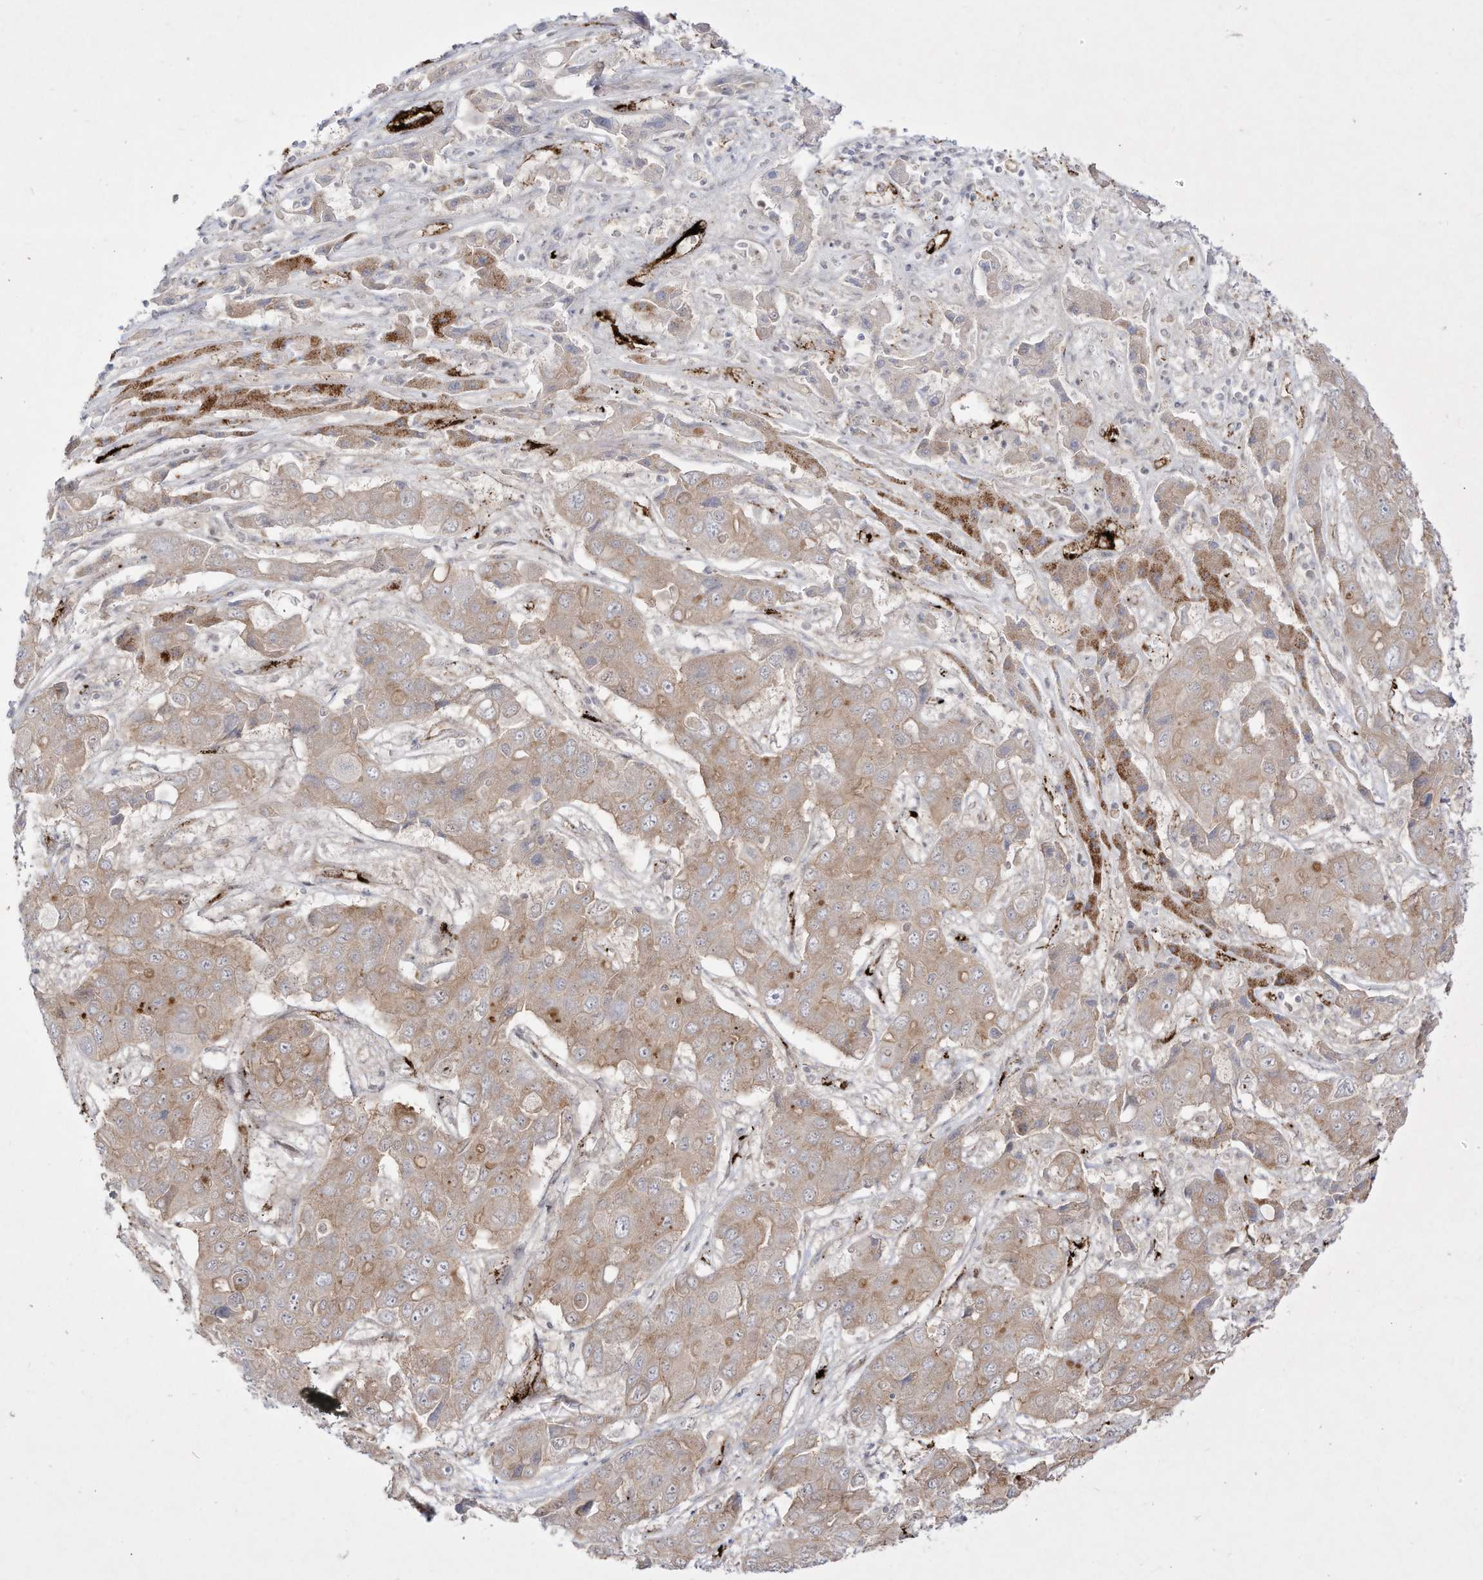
{"staining": {"intensity": "moderate", "quantity": "<25%", "location": "cytoplasmic/membranous"}, "tissue": "liver cancer", "cell_type": "Tumor cells", "image_type": "cancer", "snomed": [{"axis": "morphology", "description": "Cholangiocarcinoma"}, {"axis": "topography", "description": "Liver"}], "caption": "Tumor cells reveal low levels of moderate cytoplasmic/membranous staining in about <25% of cells in human liver cancer.", "gene": "ZGRF1", "patient": {"sex": "male", "age": 67}}